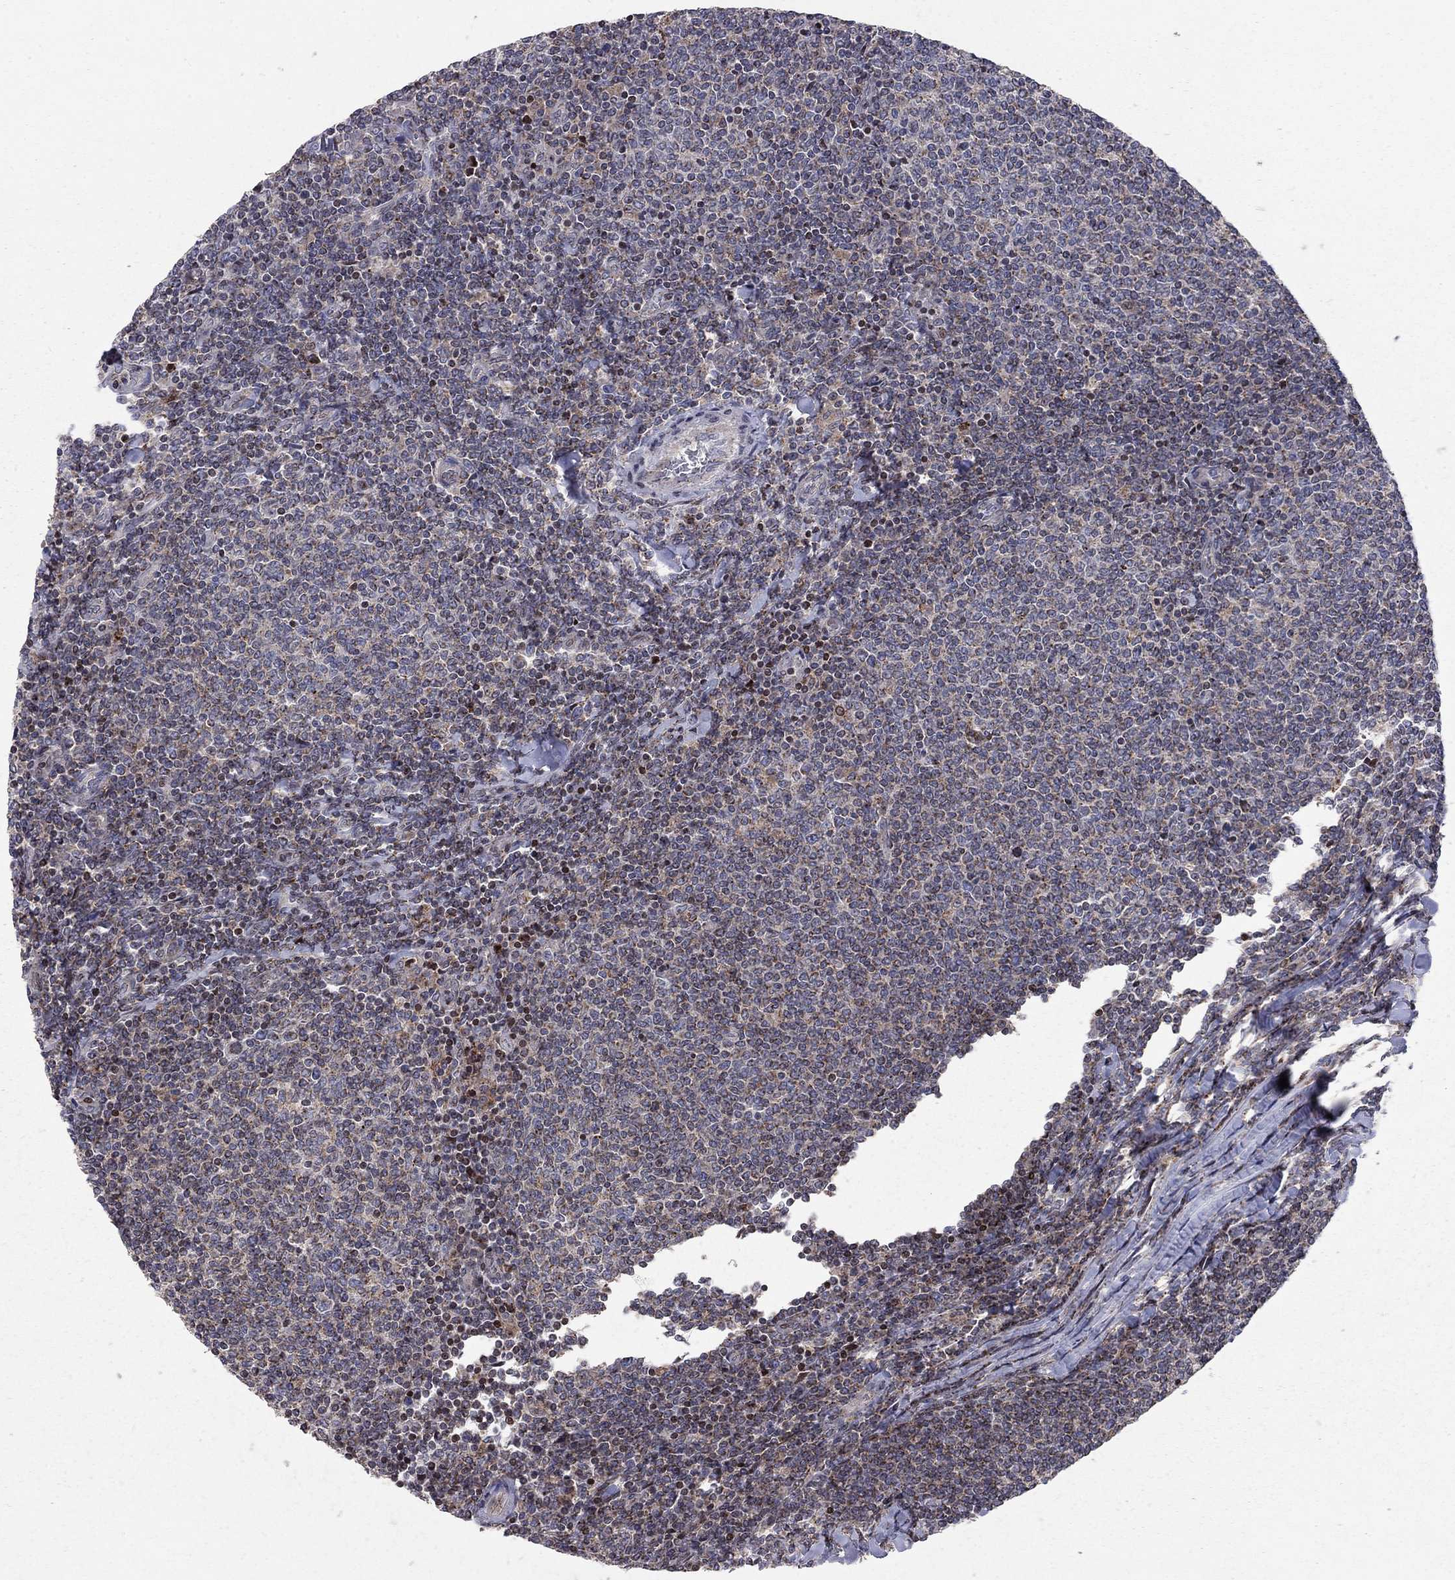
{"staining": {"intensity": "weak", "quantity": ">75%", "location": "cytoplasmic/membranous"}, "tissue": "lymphoma", "cell_type": "Tumor cells", "image_type": "cancer", "snomed": [{"axis": "morphology", "description": "Malignant lymphoma, non-Hodgkin's type, Low grade"}, {"axis": "topography", "description": "Lymph node"}], "caption": "Malignant lymphoma, non-Hodgkin's type (low-grade) was stained to show a protein in brown. There is low levels of weak cytoplasmic/membranous staining in approximately >75% of tumor cells.", "gene": "ERN2", "patient": {"sex": "male", "age": 52}}